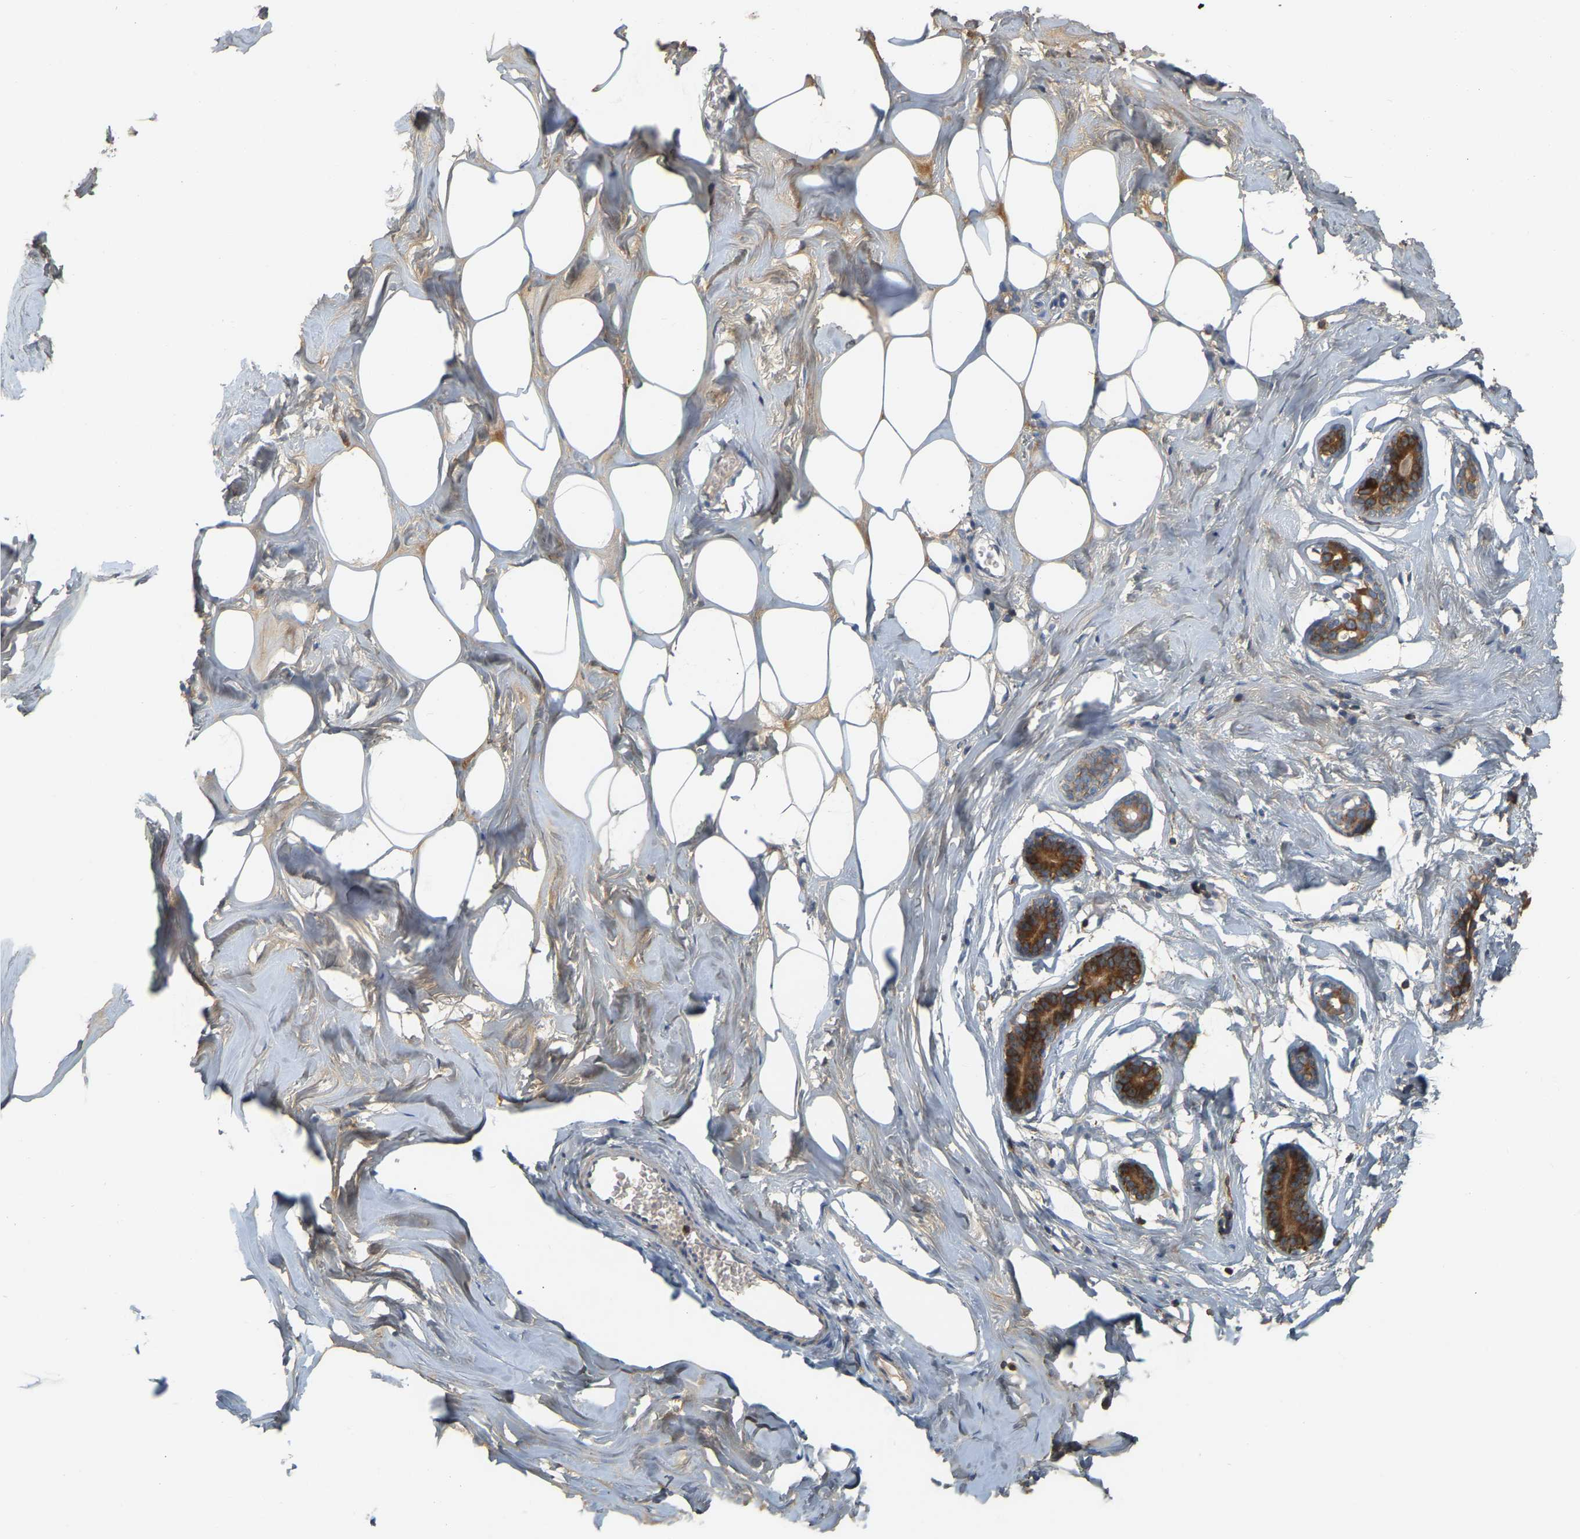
{"staining": {"intensity": "weak", "quantity": "25%-75%", "location": "cytoplasmic/membranous"}, "tissue": "adipose tissue", "cell_type": "Adipocytes", "image_type": "normal", "snomed": [{"axis": "morphology", "description": "Normal tissue, NOS"}, {"axis": "morphology", "description": "Fibrosis, NOS"}, {"axis": "topography", "description": "Breast"}, {"axis": "topography", "description": "Adipose tissue"}], "caption": "A high-resolution photomicrograph shows immunohistochemistry (IHC) staining of unremarkable adipose tissue, which exhibits weak cytoplasmic/membranous expression in approximately 25%-75% of adipocytes.", "gene": "AKAP13", "patient": {"sex": "female", "age": 39}}